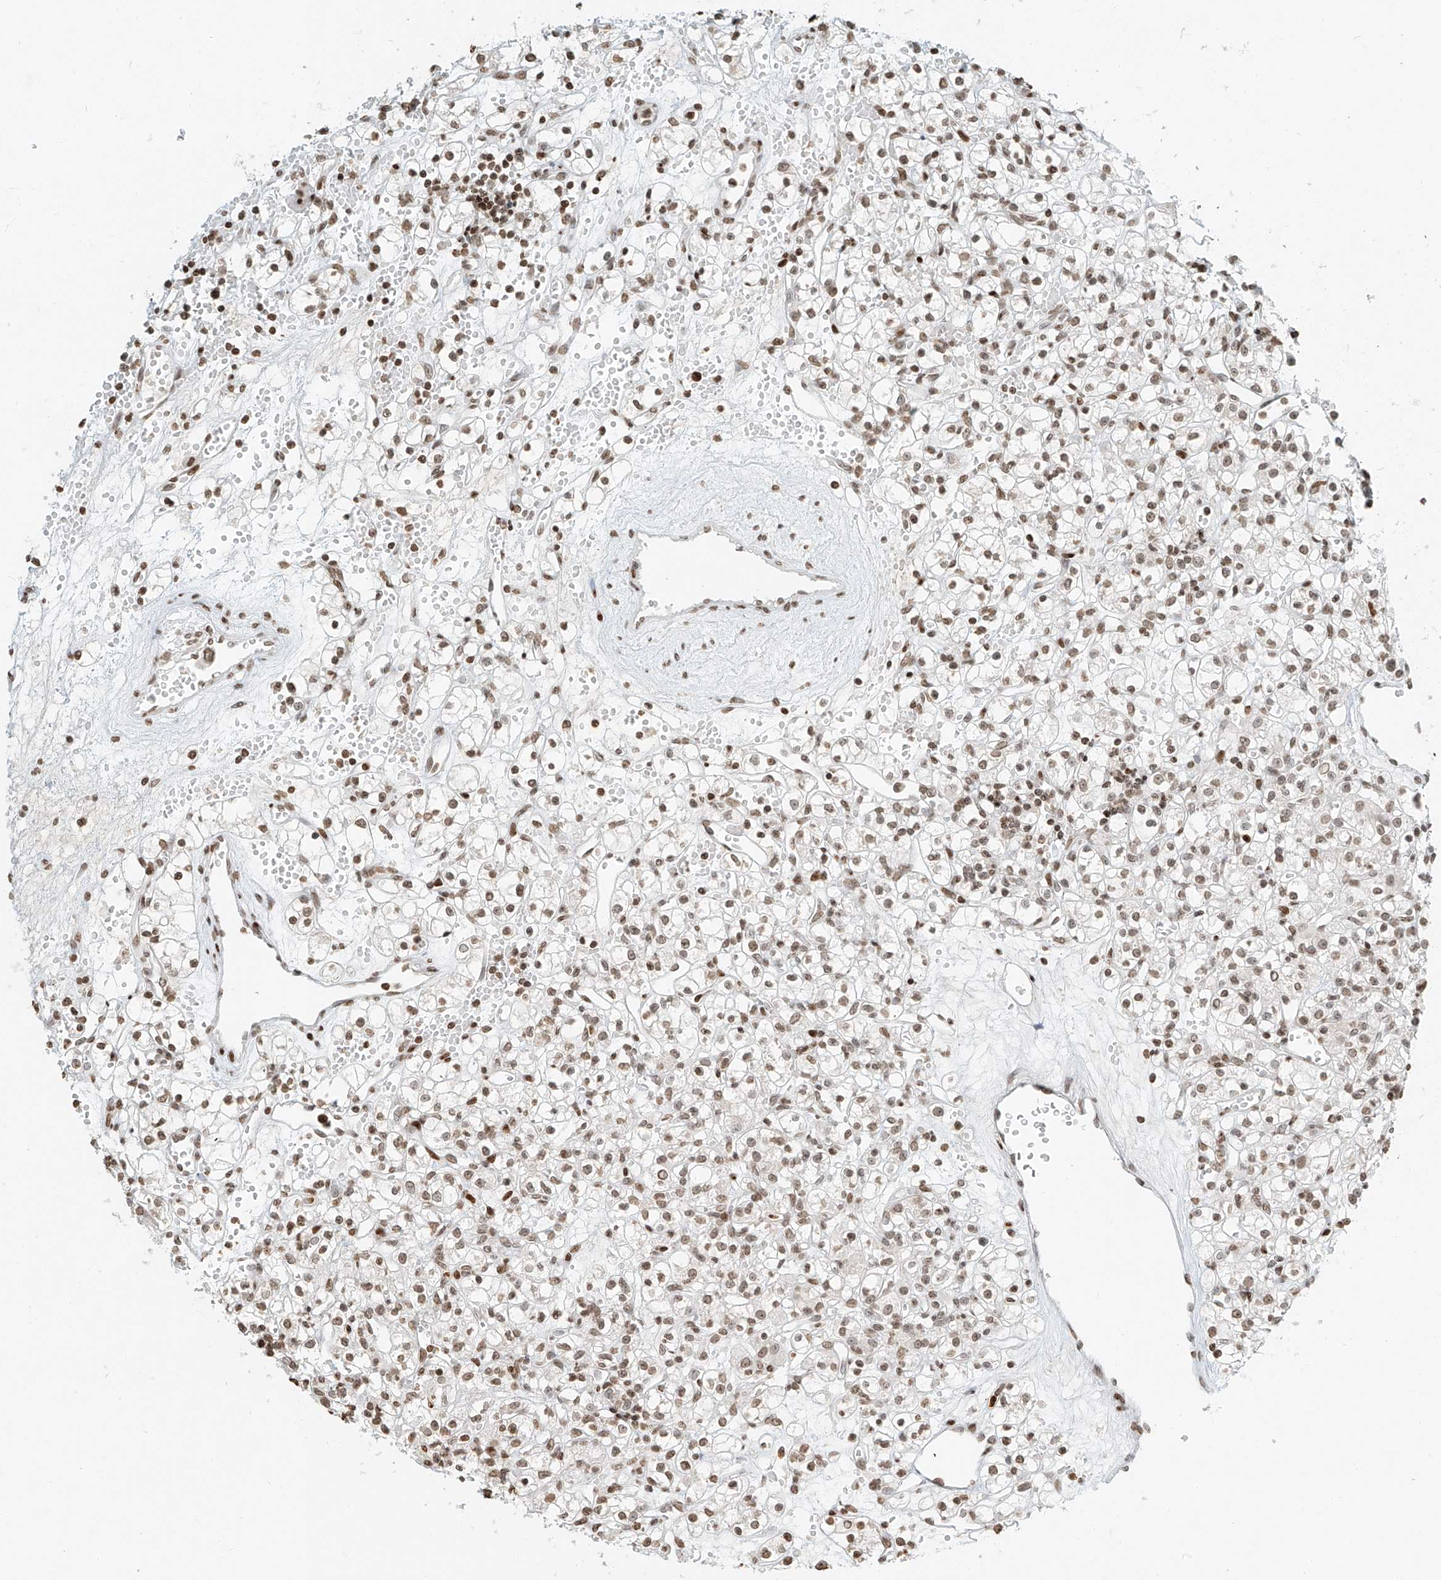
{"staining": {"intensity": "moderate", "quantity": ">75%", "location": "nuclear"}, "tissue": "renal cancer", "cell_type": "Tumor cells", "image_type": "cancer", "snomed": [{"axis": "morphology", "description": "Adenocarcinoma, NOS"}, {"axis": "topography", "description": "Kidney"}], "caption": "Moderate nuclear expression is present in about >75% of tumor cells in renal cancer (adenocarcinoma). (DAB IHC with brightfield microscopy, high magnification).", "gene": "C17orf58", "patient": {"sex": "female", "age": 59}}